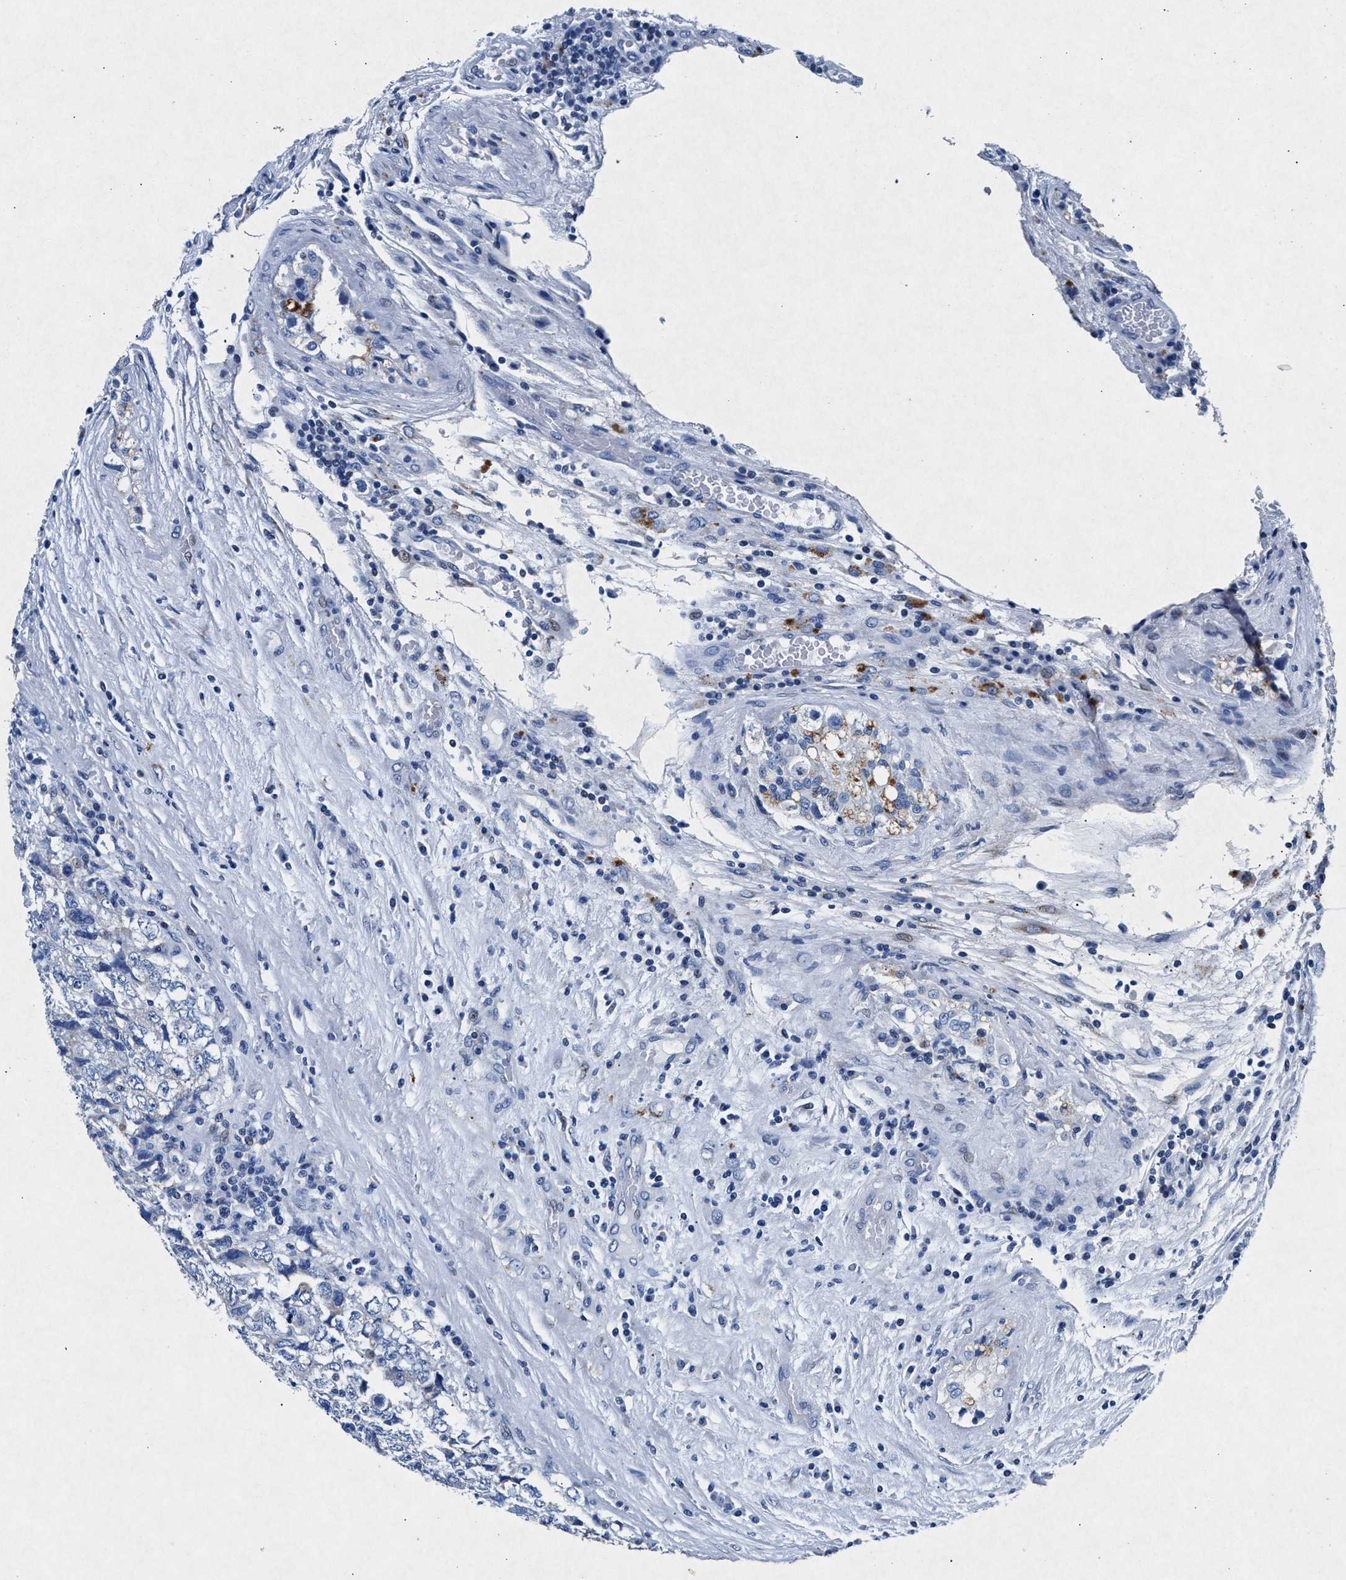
{"staining": {"intensity": "negative", "quantity": "none", "location": "none"}, "tissue": "testis cancer", "cell_type": "Tumor cells", "image_type": "cancer", "snomed": [{"axis": "morphology", "description": "Carcinoma, Embryonal, NOS"}, {"axis": "topography", "description": "Testis"}], "caption": "Immunohistochemistry (IHC) micrograph of neoplastic tissue: embryonal carcinoma (testis) stained with DAB exhibits no significant protein positivity in tumor cells.", "gene": "MAP6", "patient": {"sex": "male", "age": 36}}